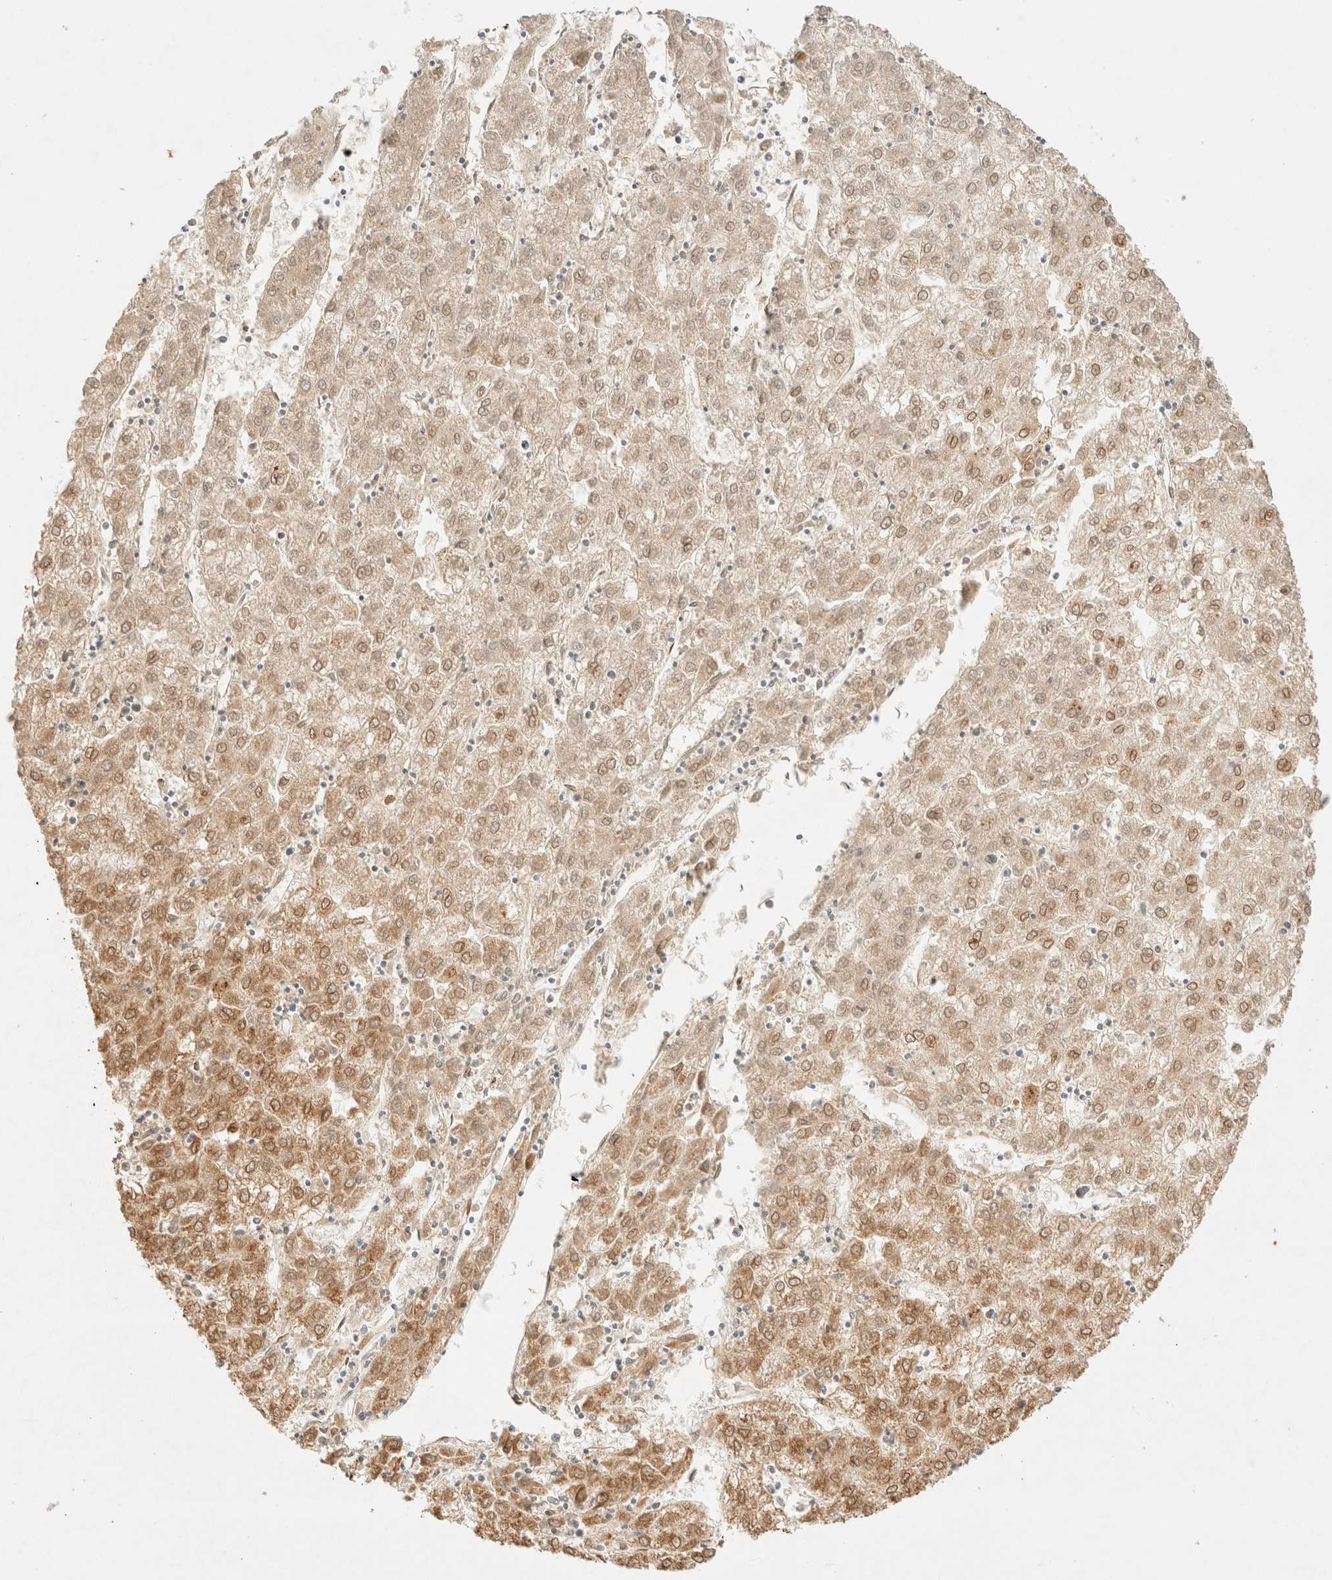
{"staining": {"intensity": "moderate", "quantity": ">75%", "location": "cytoplasmic/membranous,nuclear"}, "tissue": "liver cancer", "cell_type": "Tumor cells", "image_type": "cancer", "snomed": [{"axis": "morphology", "description": "Carcinoma, Hepatocellular, NOS"}, {"axis": "topography", "description": "Liver"}], "caption": "This image displays immunohistochemistry (IHC) staining of human liver cancer, with medium moderate cytoplasmic/membranous and nuclear staining in about >75% of tumor cells.", "gene": "TACO1", "patient": {"sex": "male", "age": 72}}